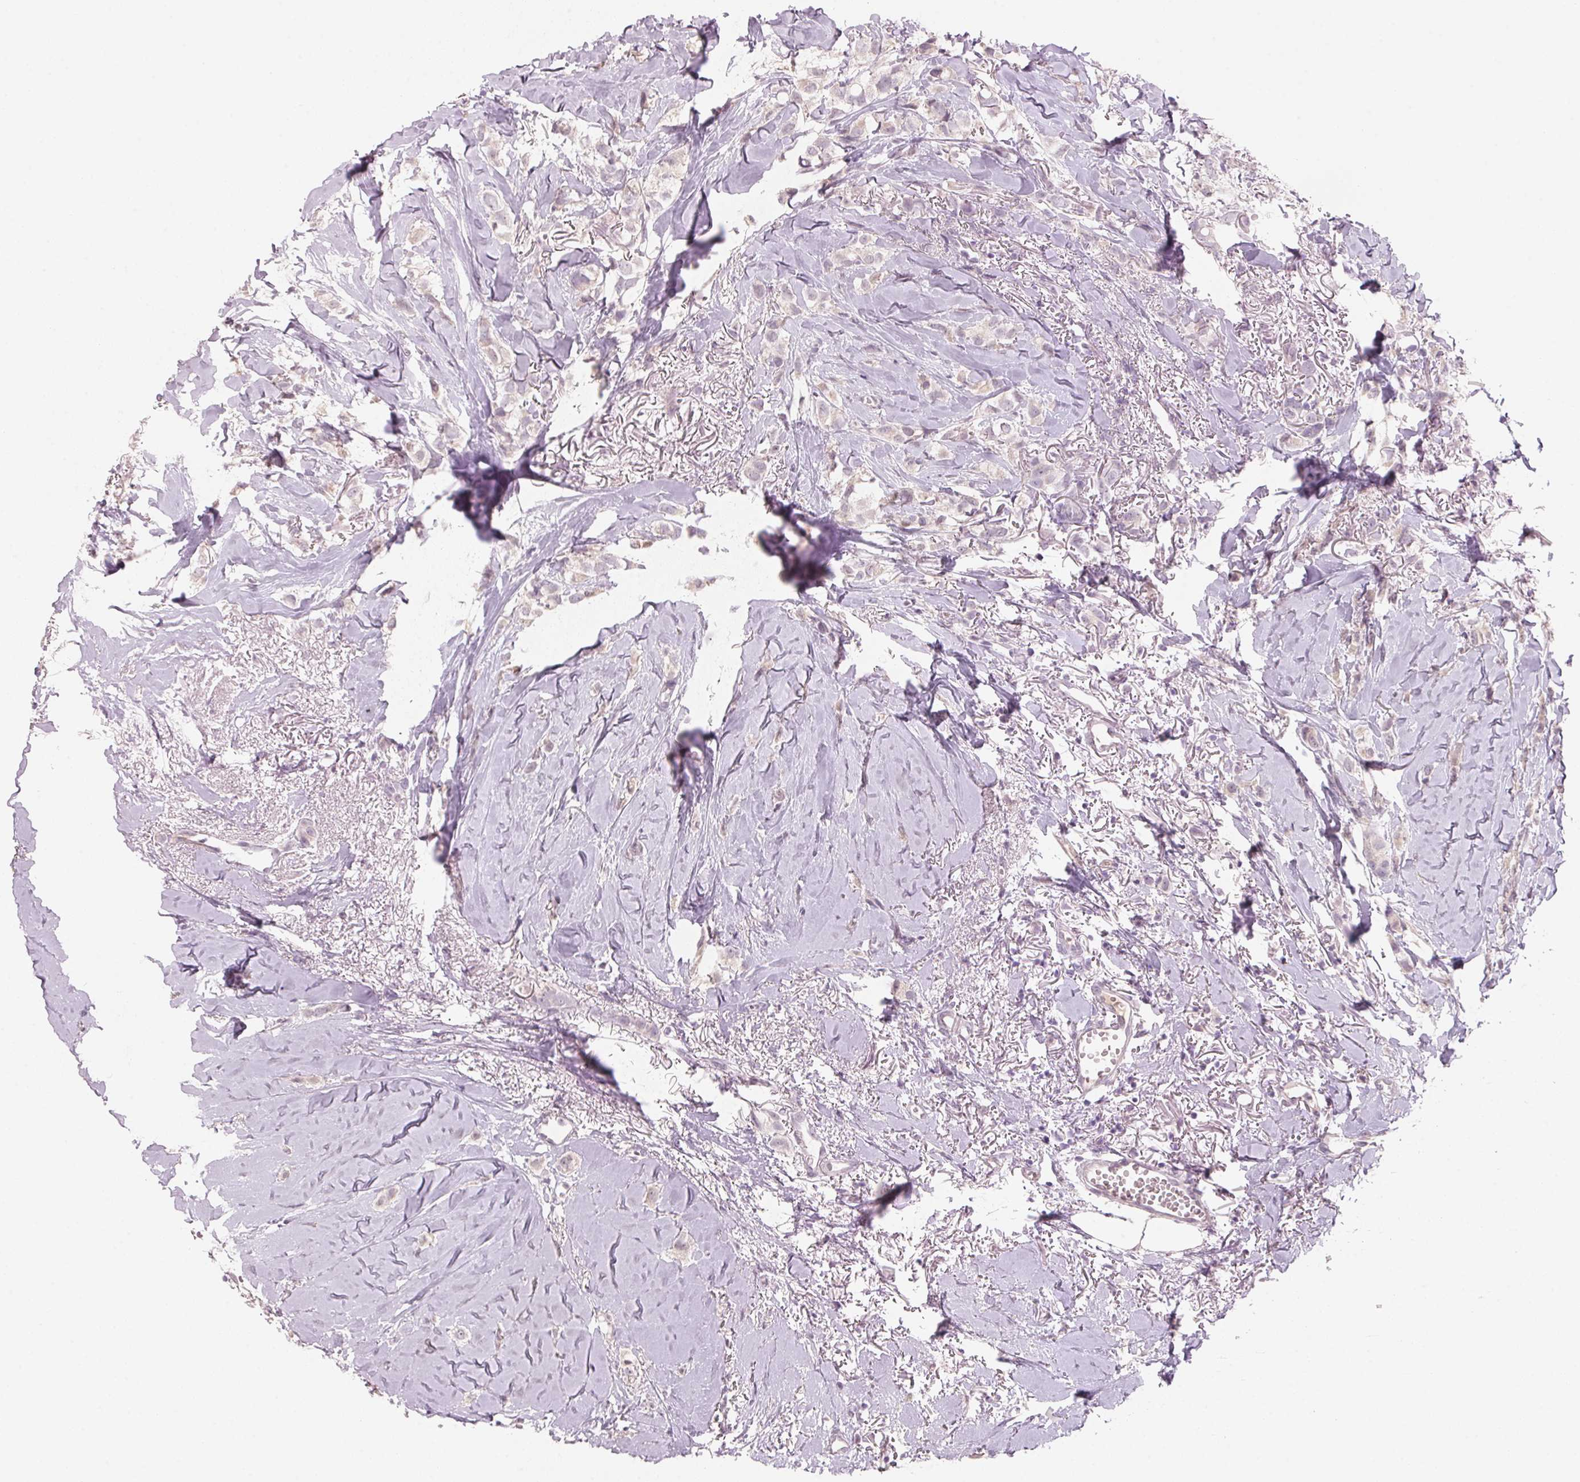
{"staining": {"intensity": "negative", "quantity": "none", "location": "none"}, "tissue": "breast cancer", "cell_type": "Tumor cells", "image_type": "cancer", "snomed": [{"axis": "morphology", "description": "Duct carcinoma"}, {"axis": "topography", "description": "Breast"}], "caption": "Immunohistochemical staining of human breast cancer (intraductal carcinoma) exhibits no significant staining in tumor cells. (DAB (3,3'-diaminobenzidine) immunohistochemistry (IHC) visualized using brightfield microscopy, high magnification).", "gene": "ADAM20", "patient": {"sex": "female", "age": 85}}